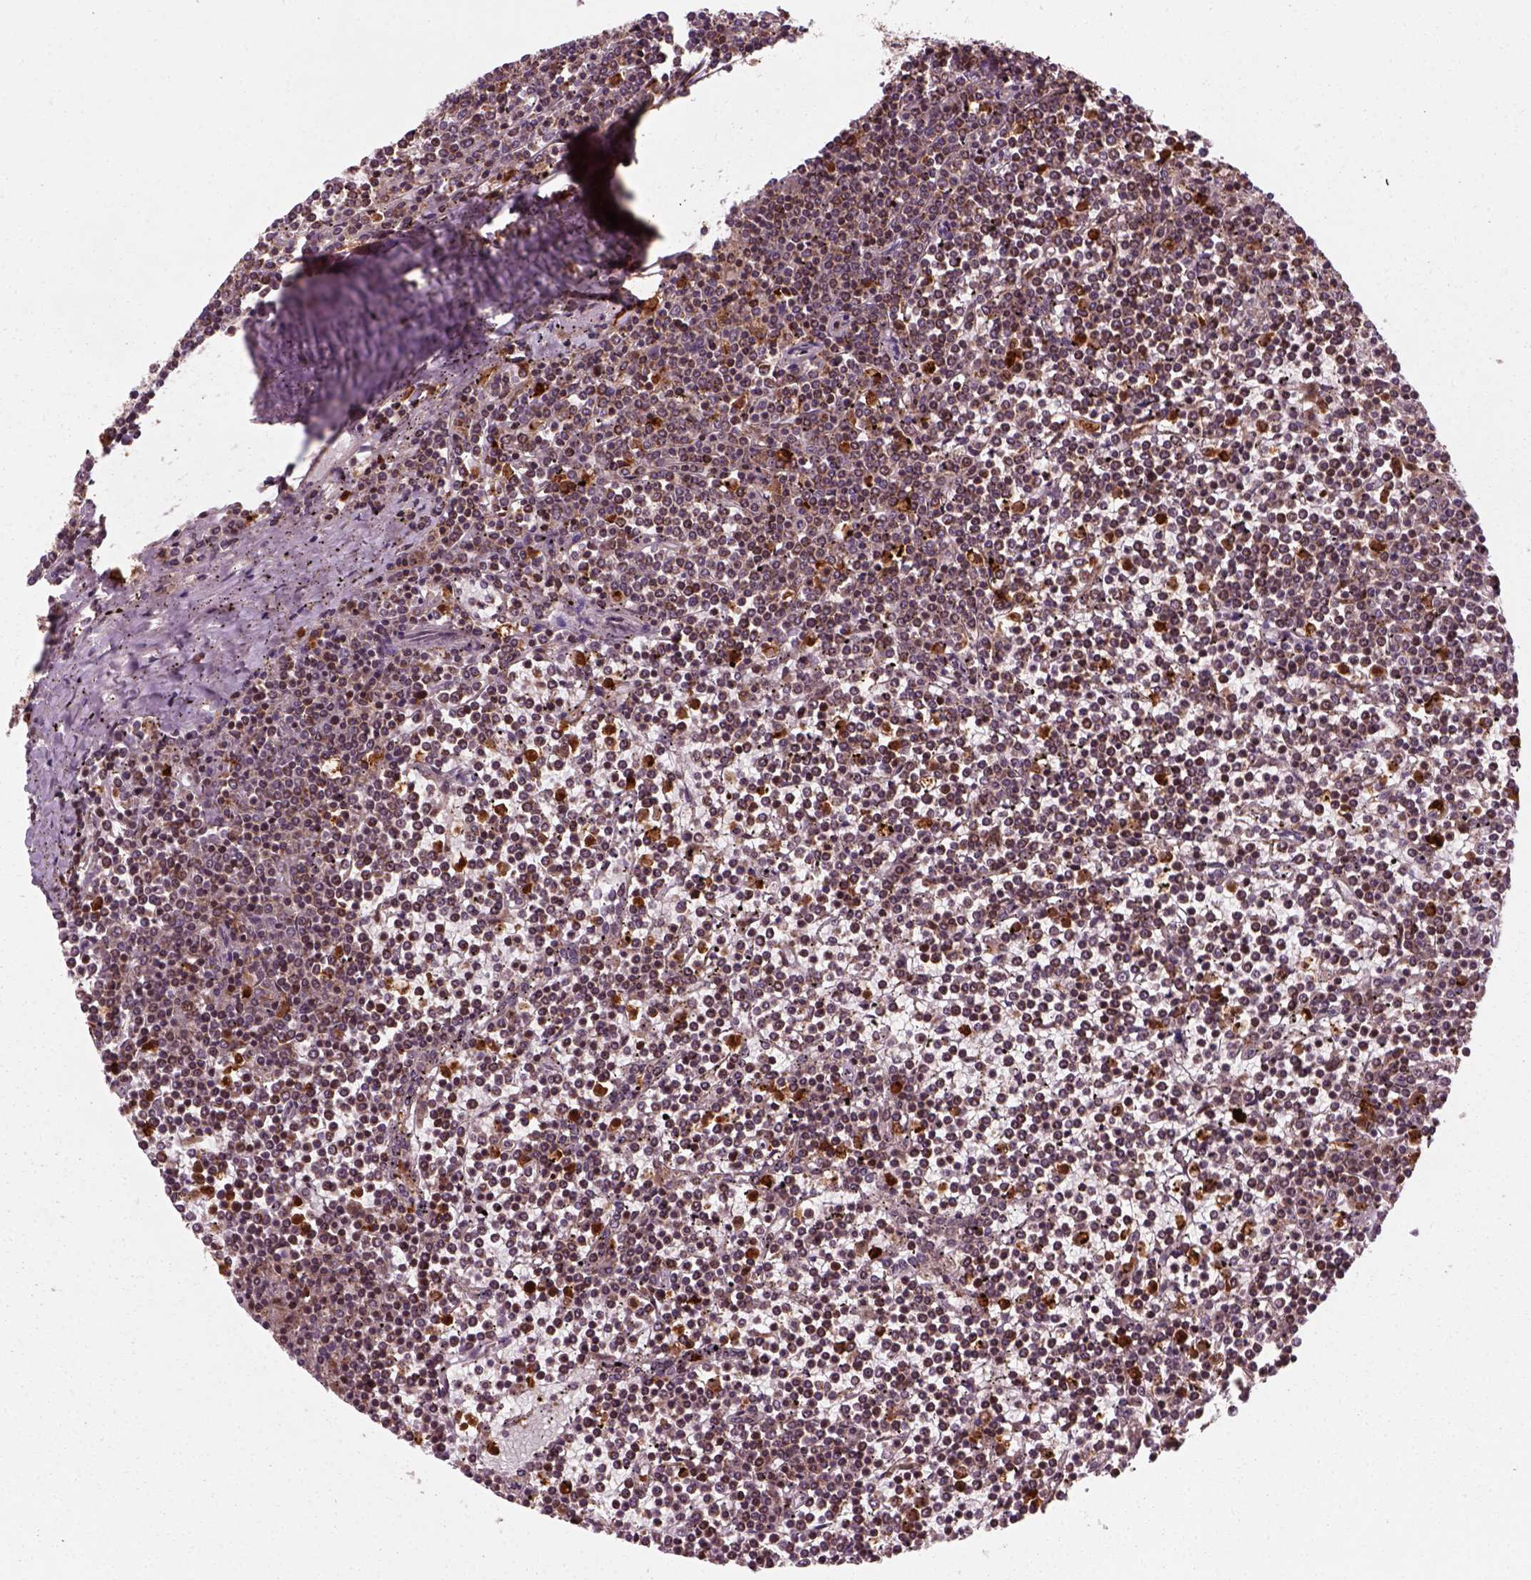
{"staining": {"intensity": "moderate", "quantity": ">75%", "location": "cytoplasmic/membranous"}, "tissue": "lymphoma", "cell_type": "Tumor cells", "image_type": "cancer", "snomed": [{"axis": "morphology", "description": "Malignant lymphoma, non-Hodgkin's type, Low grade"}, {"axis": "topography", "description": "Spleen"}], "caption": "An immunohistochemistry (IHC) micrograph of tumor tissue is shown. Protein staining in brown shows moderate cytoplasmic/membranous positivity in lymphoma within tumor cells.", "gene": "NUDT16L1", "patient": {"sex": "female", "age": 19}}